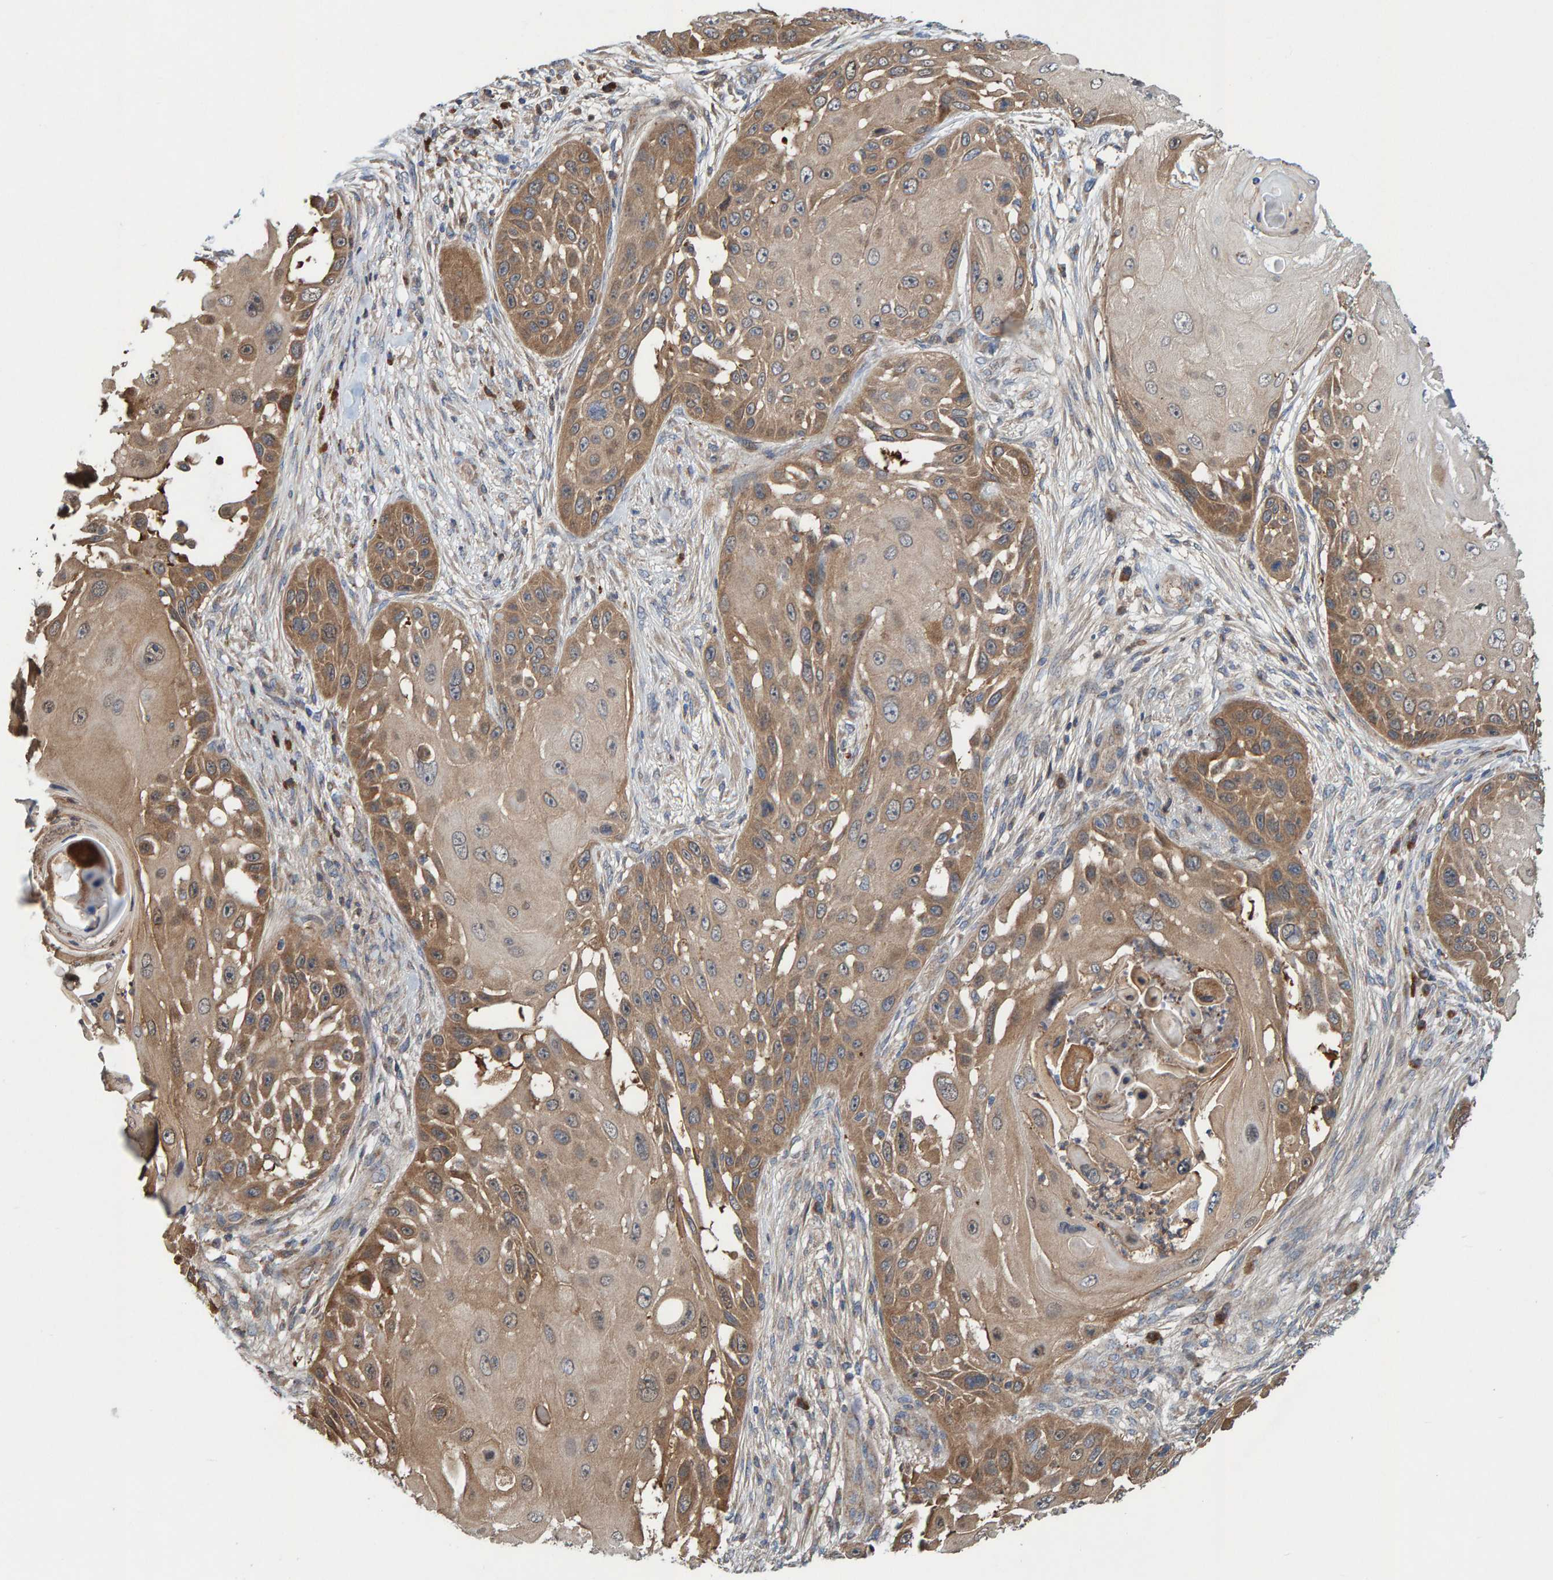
{"staining": {"intensity": "moderate", "quantity": ">75%", "location": "cytoplasmic/membranous"}, "tissue": "skin cancer", "cell_type": "Tumor cells", "image_type": "cancer", "snomed": [{"axis": "morphology", "description": "Squamous cell carcinoma, NOS"}, {"axis": "topography", "description": "Skin"}], "caption": "Protein expression by immunohistochemistry (IHC) demonstrates moderate cytoplasmic/membranous expression in approximately >75% of tumor cells in skin cancer. Nuclei are stained in blue.", "gene": "KIAA0753", "patient": {"sex": "female", "age": 44}}